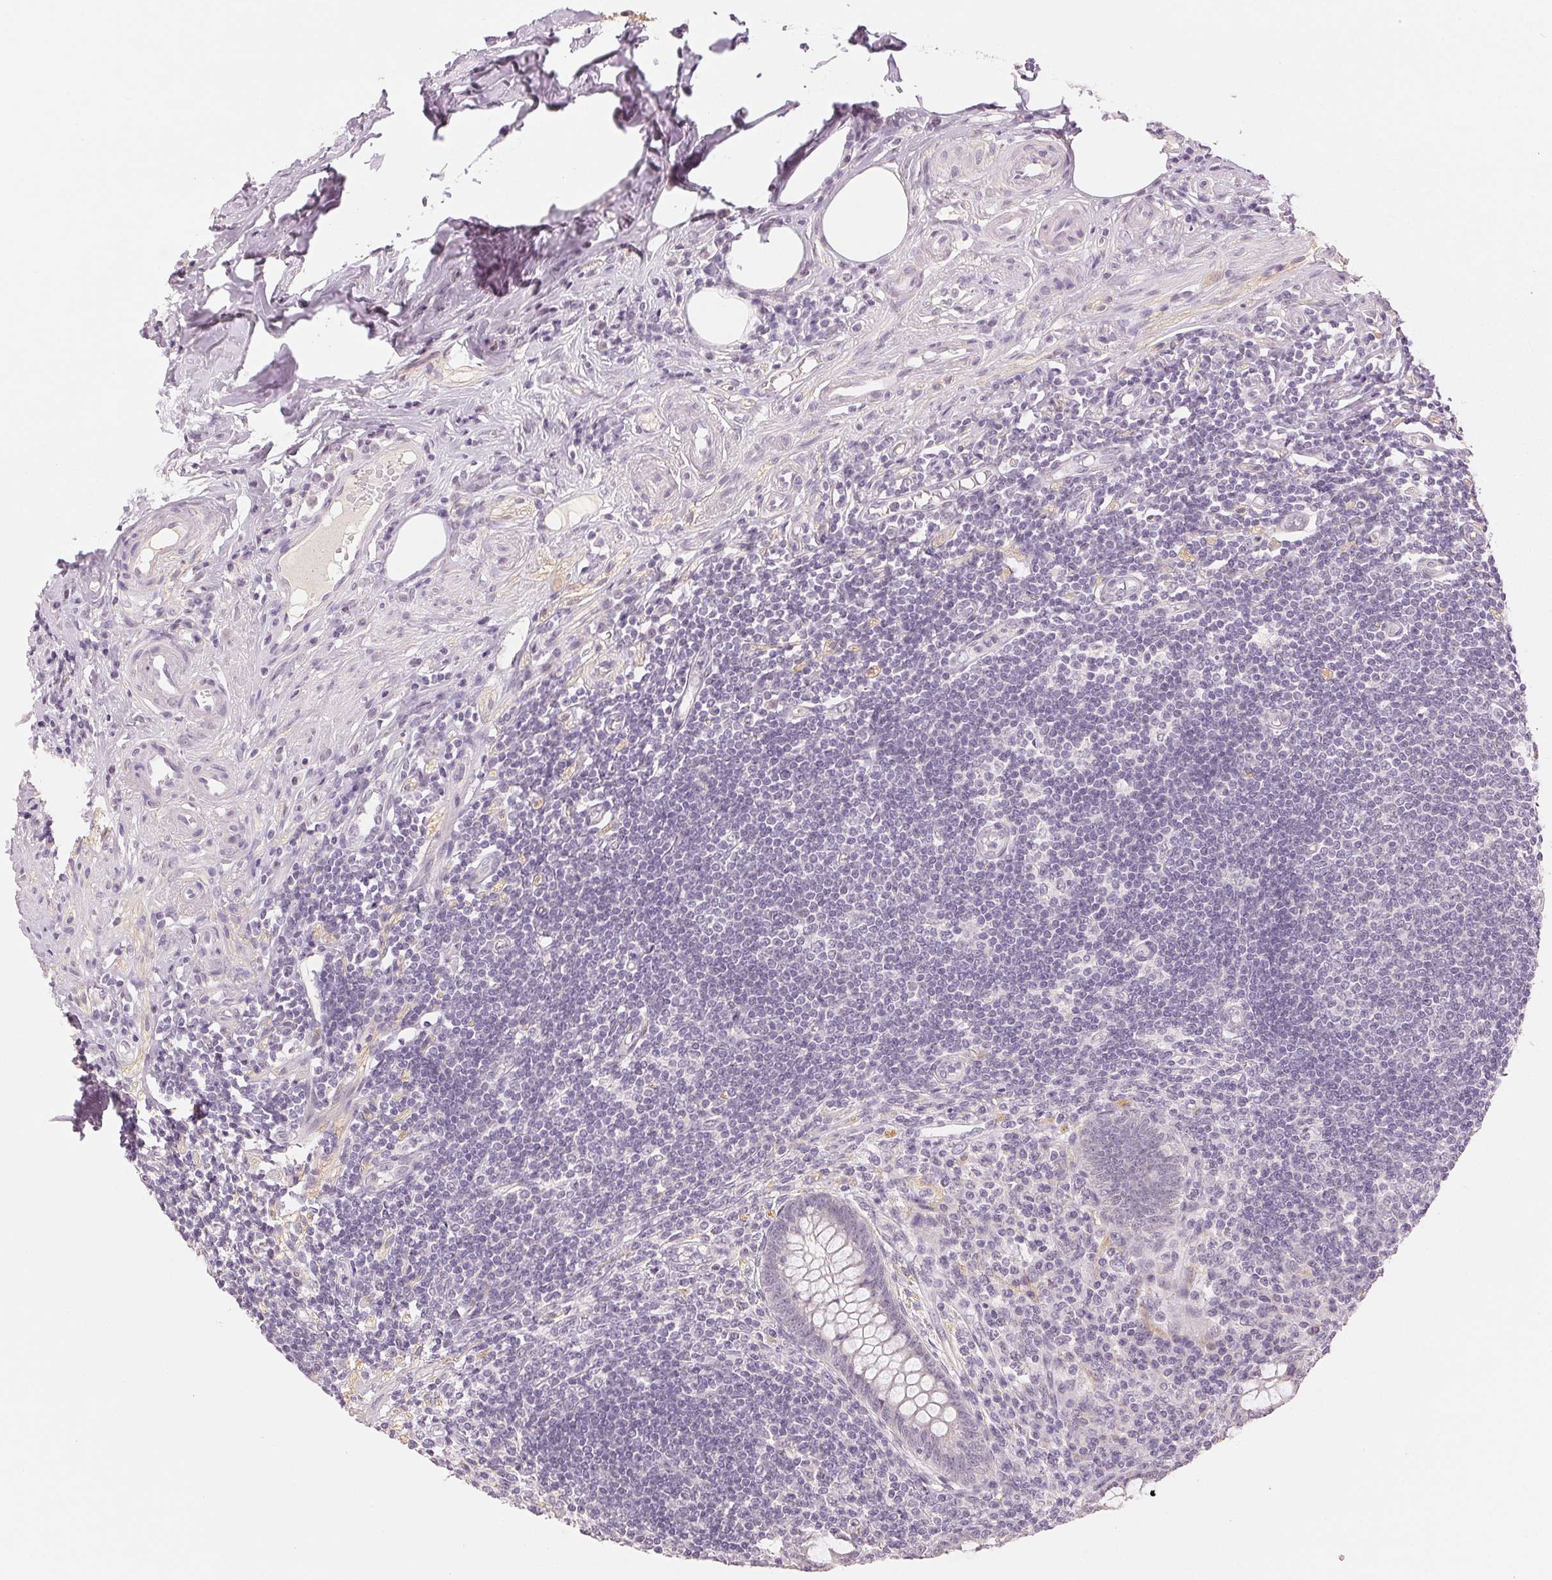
{"staining": {"intensity": "negative", "quantity": "none", "location": "none"}, "tissue": "appendix", "cell_type": "Glandular cells", "image_type": "normal", "snomed": [{"axis": "morphology", "description": "Normal tissue, NOS"}, {"axis": "topography", "description": "Appendix"}], "caption": "The image shows no significant expression in glandular cells of appendix.", "gene": "MAP1LC3A", "patient": {"sex": "female", "age": 57}}